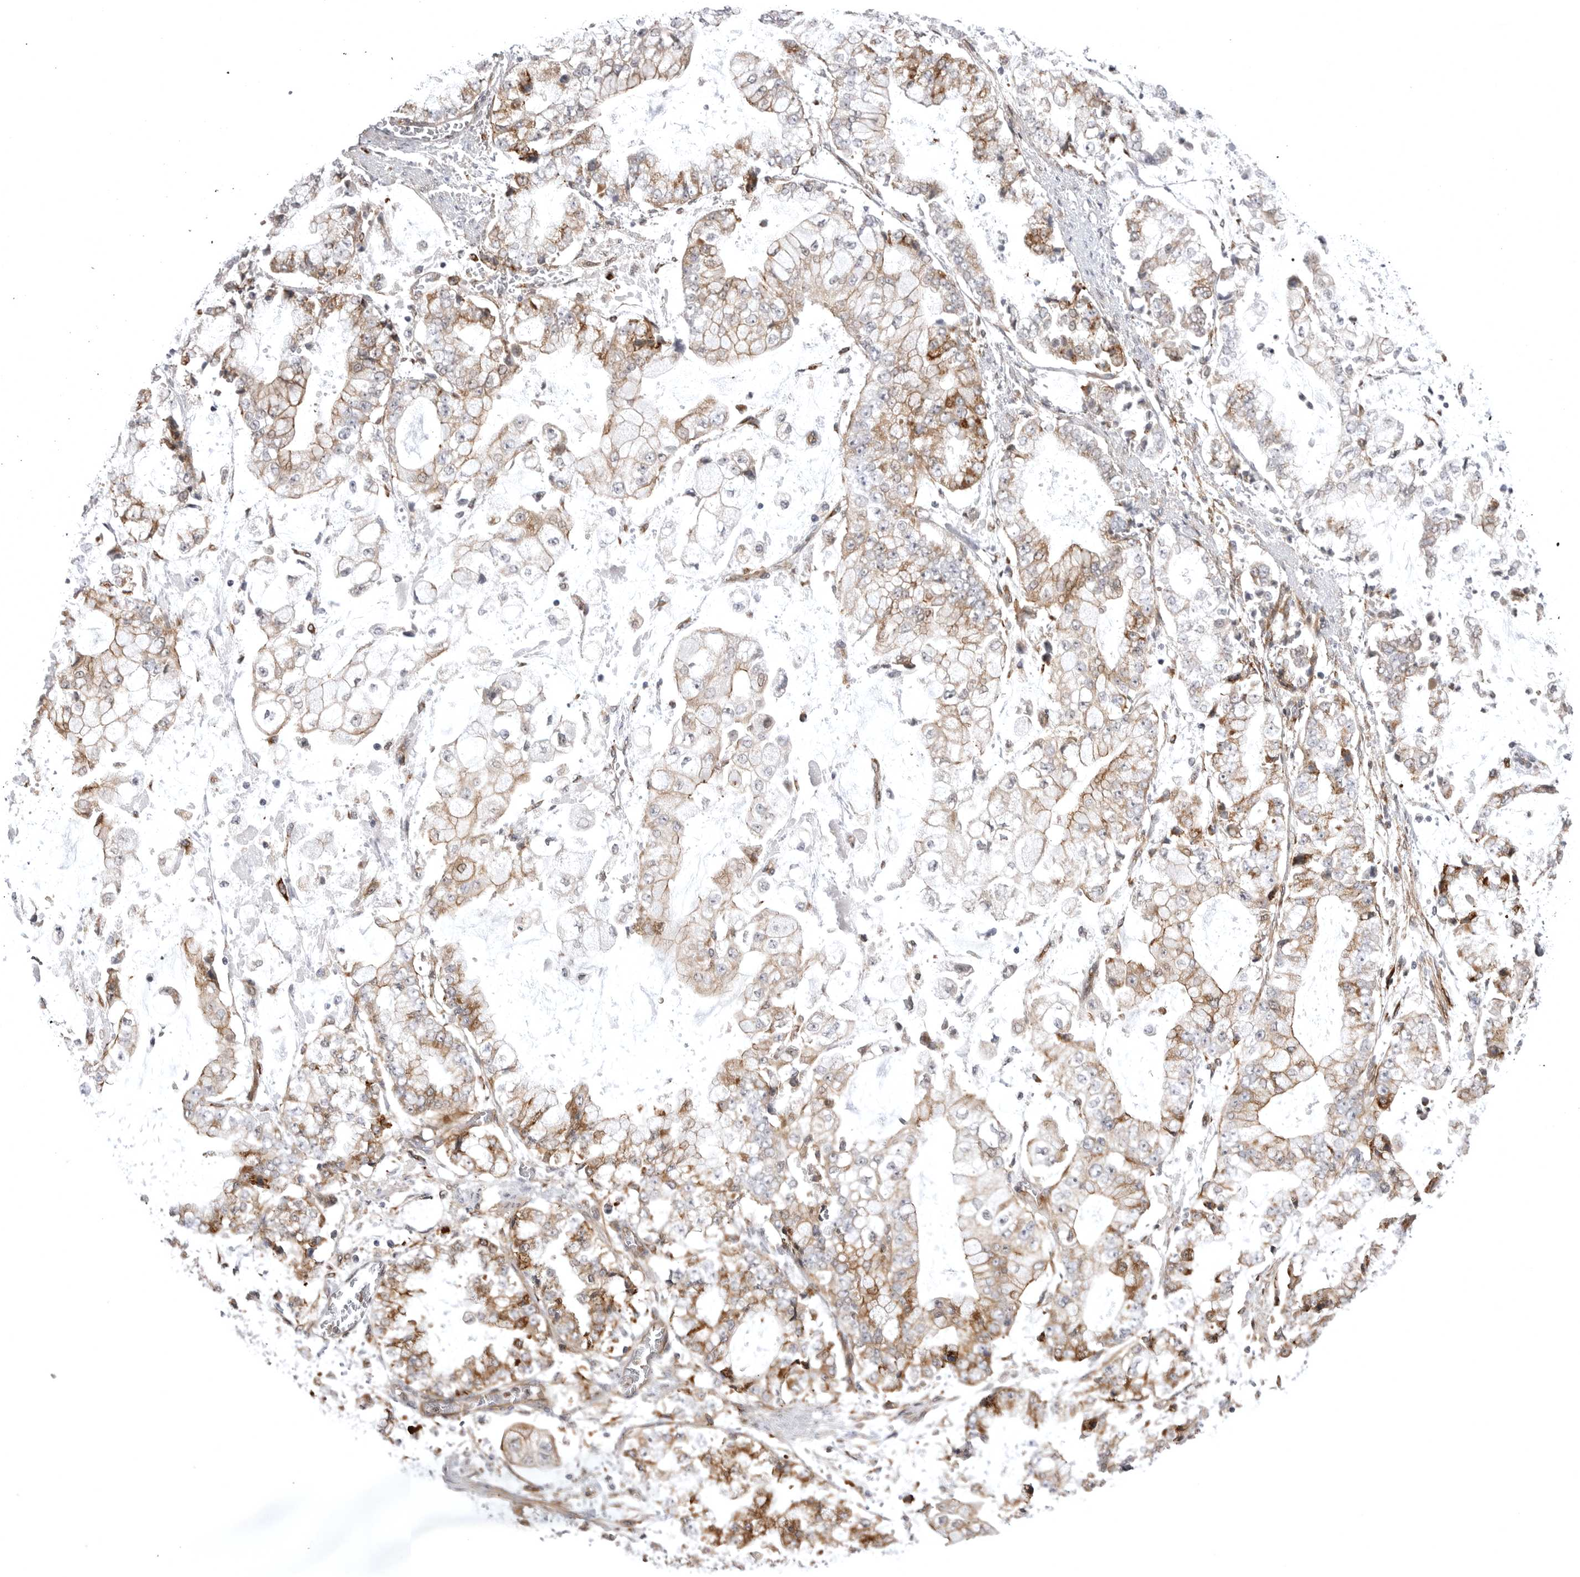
{"staining": {"intensity": "moderate", "quantity": ">75%", "location": "cytoplasmic/membranous"}, "tissue": "stomach cancer", "cell_type": "Tumor cells", "image_type": "cancer", "snomed": [{"axis": "morphology", "description": "Adenocarcinoma, NOS"}, {"axis": "topography", "description": "Stomach"}], "caption": "Protein expression analysis of stomach adenocarcinoma reveals moderate cytoplasmic/membranous staining in about >75% of tumor cells.", "gene": "ARL5A", "patient": {"sex": "male", "age": 76}}